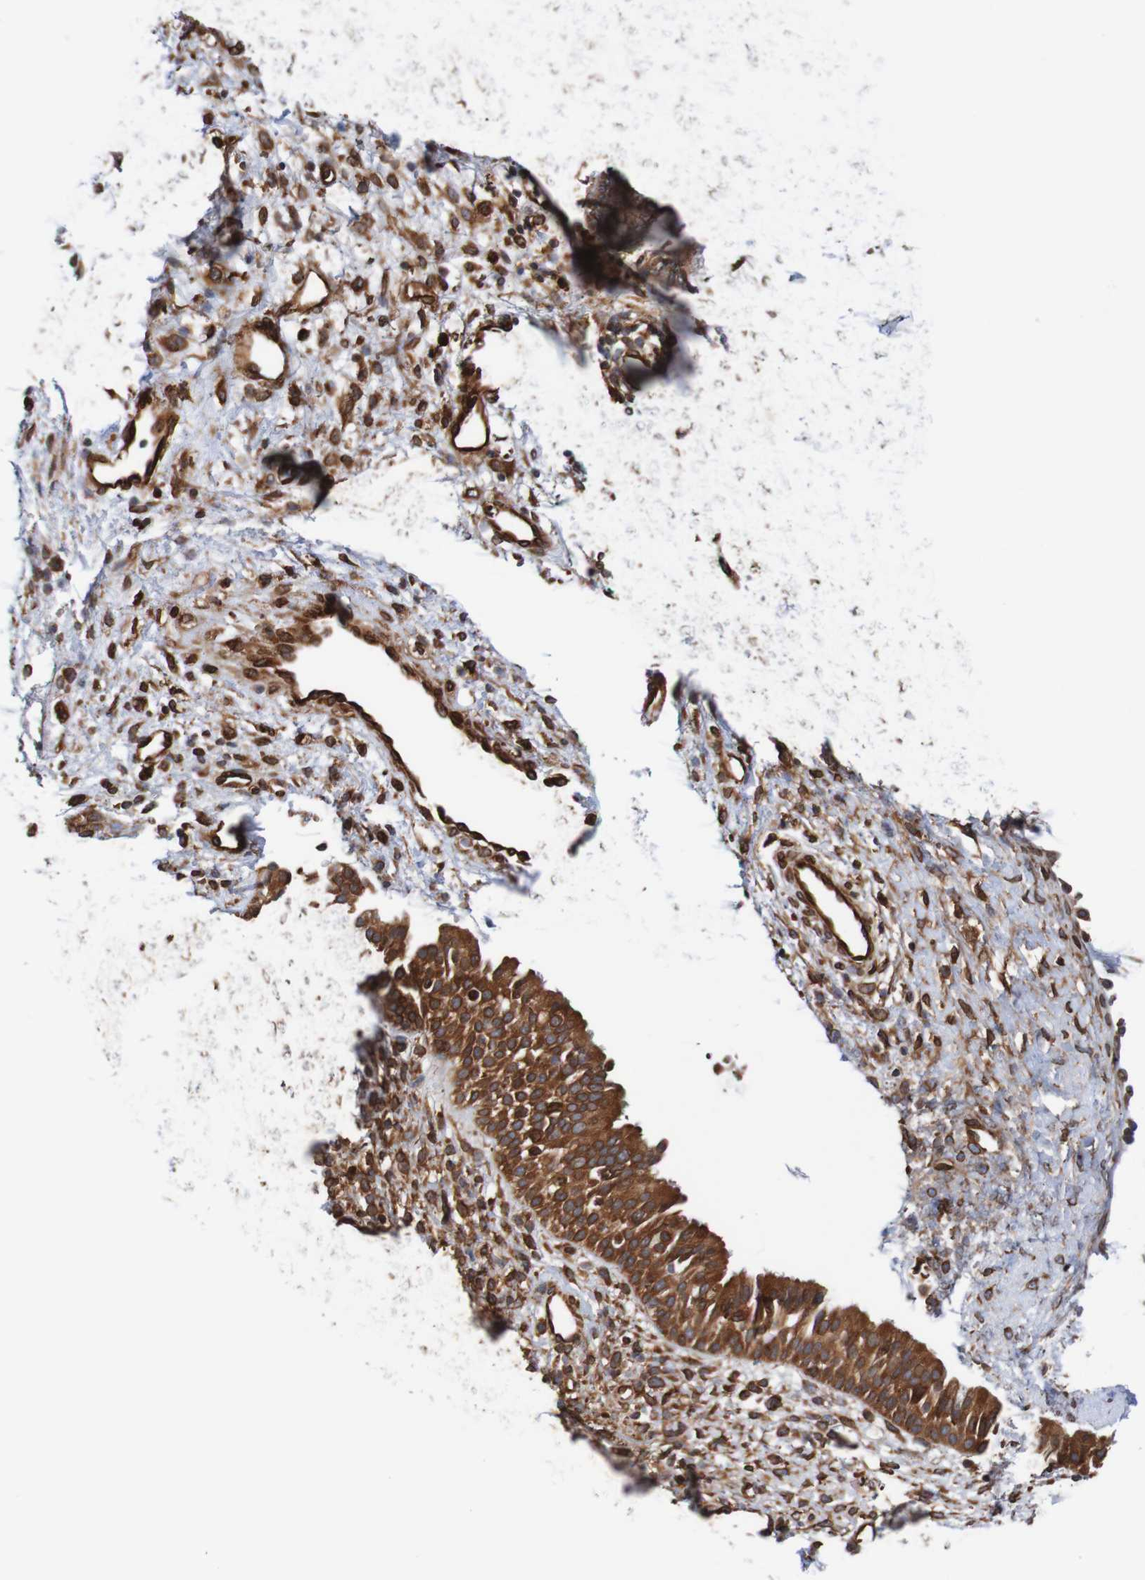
{"staining": {"intensity": "strong", "quantity": ">75%", "location": "cytoplasmic/membranous"}, "tissue": "nasopharynx", "cell_type": "Respiratory epithelial cells", "image_type": "normal", "snomed": [{"axis": "morphology", "description": "Normal tissue, NOS"}, {"axis": "topography", "description": "Nasopharynx"}], "caption": "IHC micrograph of unremarkable nasopharynx stained for a protein (brown), which reveals high levels of strong cytoplasmic/membranous staining in about >75% of respiratory epithelial cells.", "gene": "TMEM109", "patient": {"sex": "male", "age": 22}}